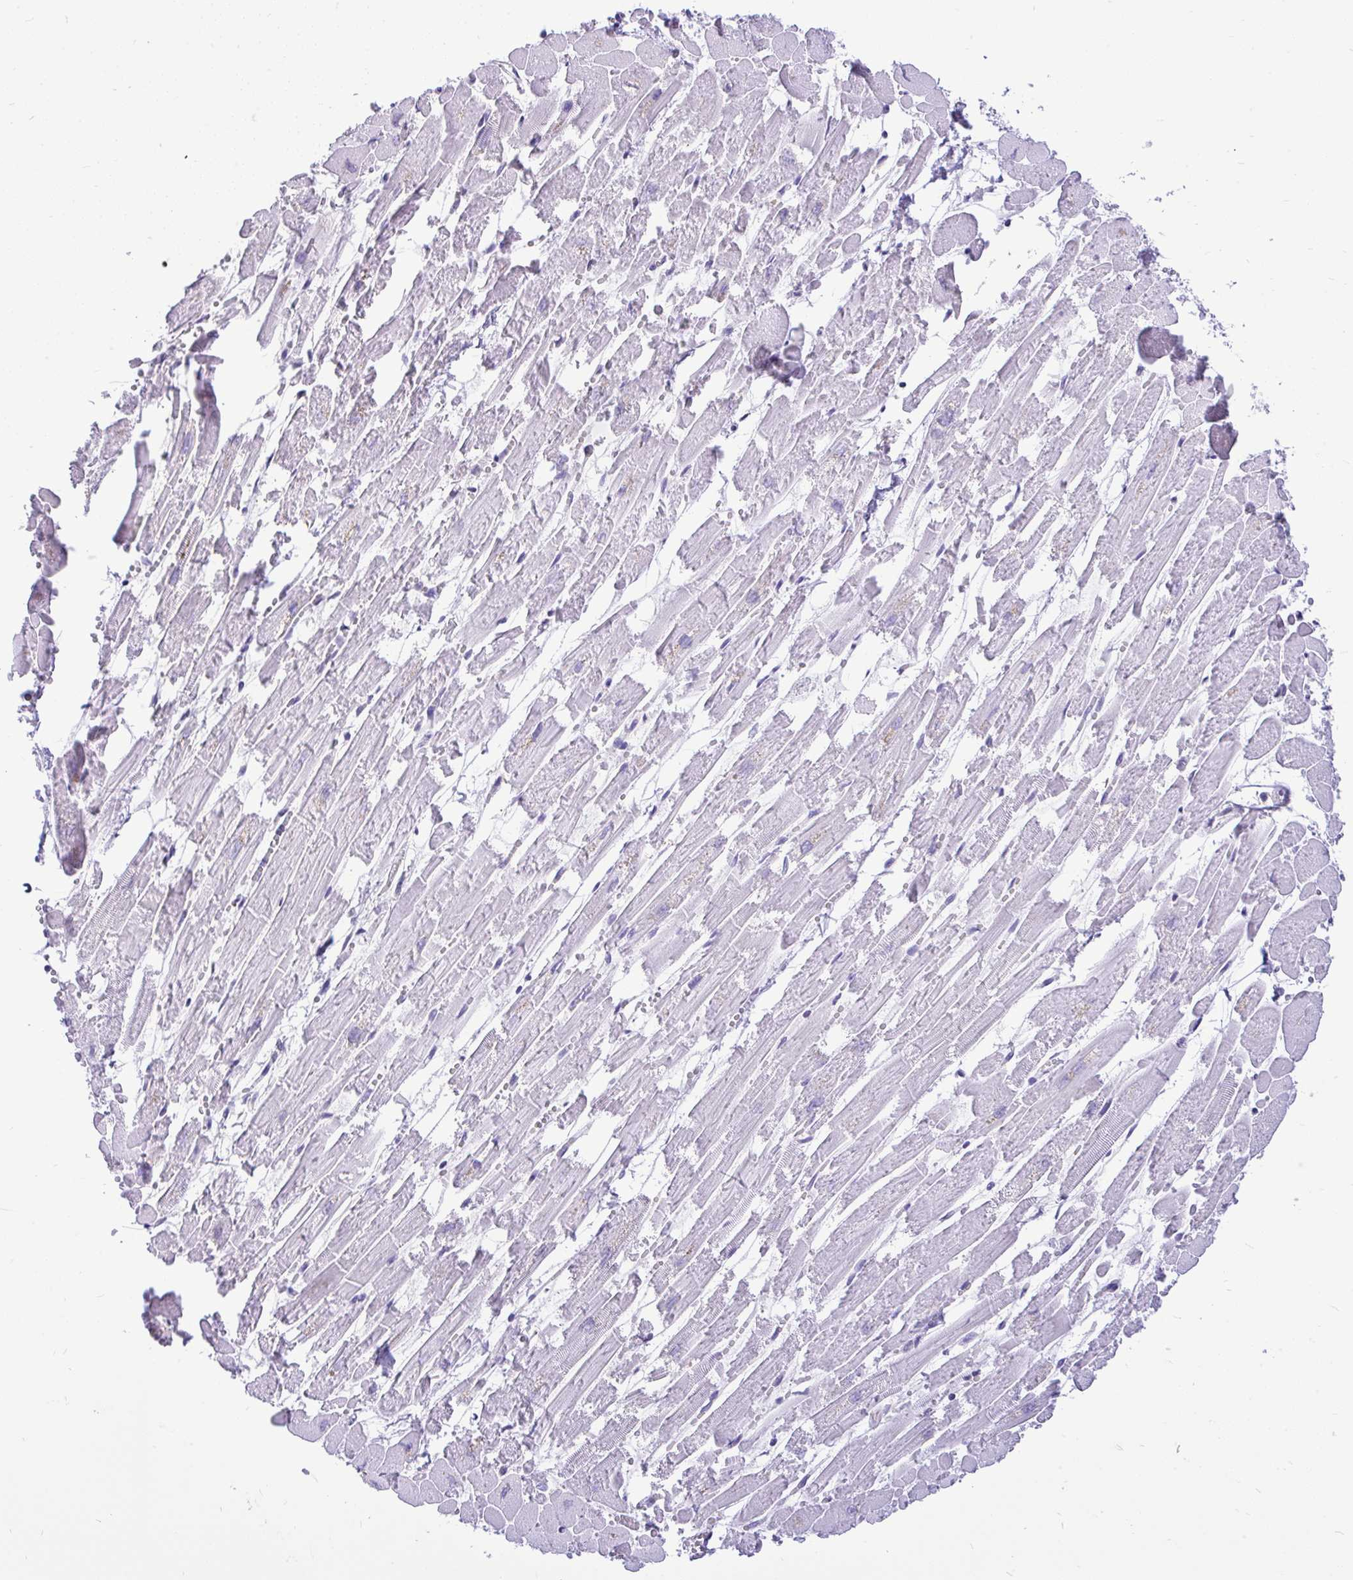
{"staining": {"intensity": "negative", "quantity": "none", "location": "none"}, "tissue": "heart muscle", "cell_type": "Cardiomyocytes", "image_type": "normal", "snomed": [{"axis": "morphology", "description": "Normal tissue, NOS"}, {"axis": "topography", "description": "Heart"}], "caption": "A high-resolution histopathology image shows immunohistochemistry staining of benign heart muscle, which shows no significant positivity in cardiomyocytes.", "gene": "PYCR2", "patient": {"sex": "female", "age": 52}}